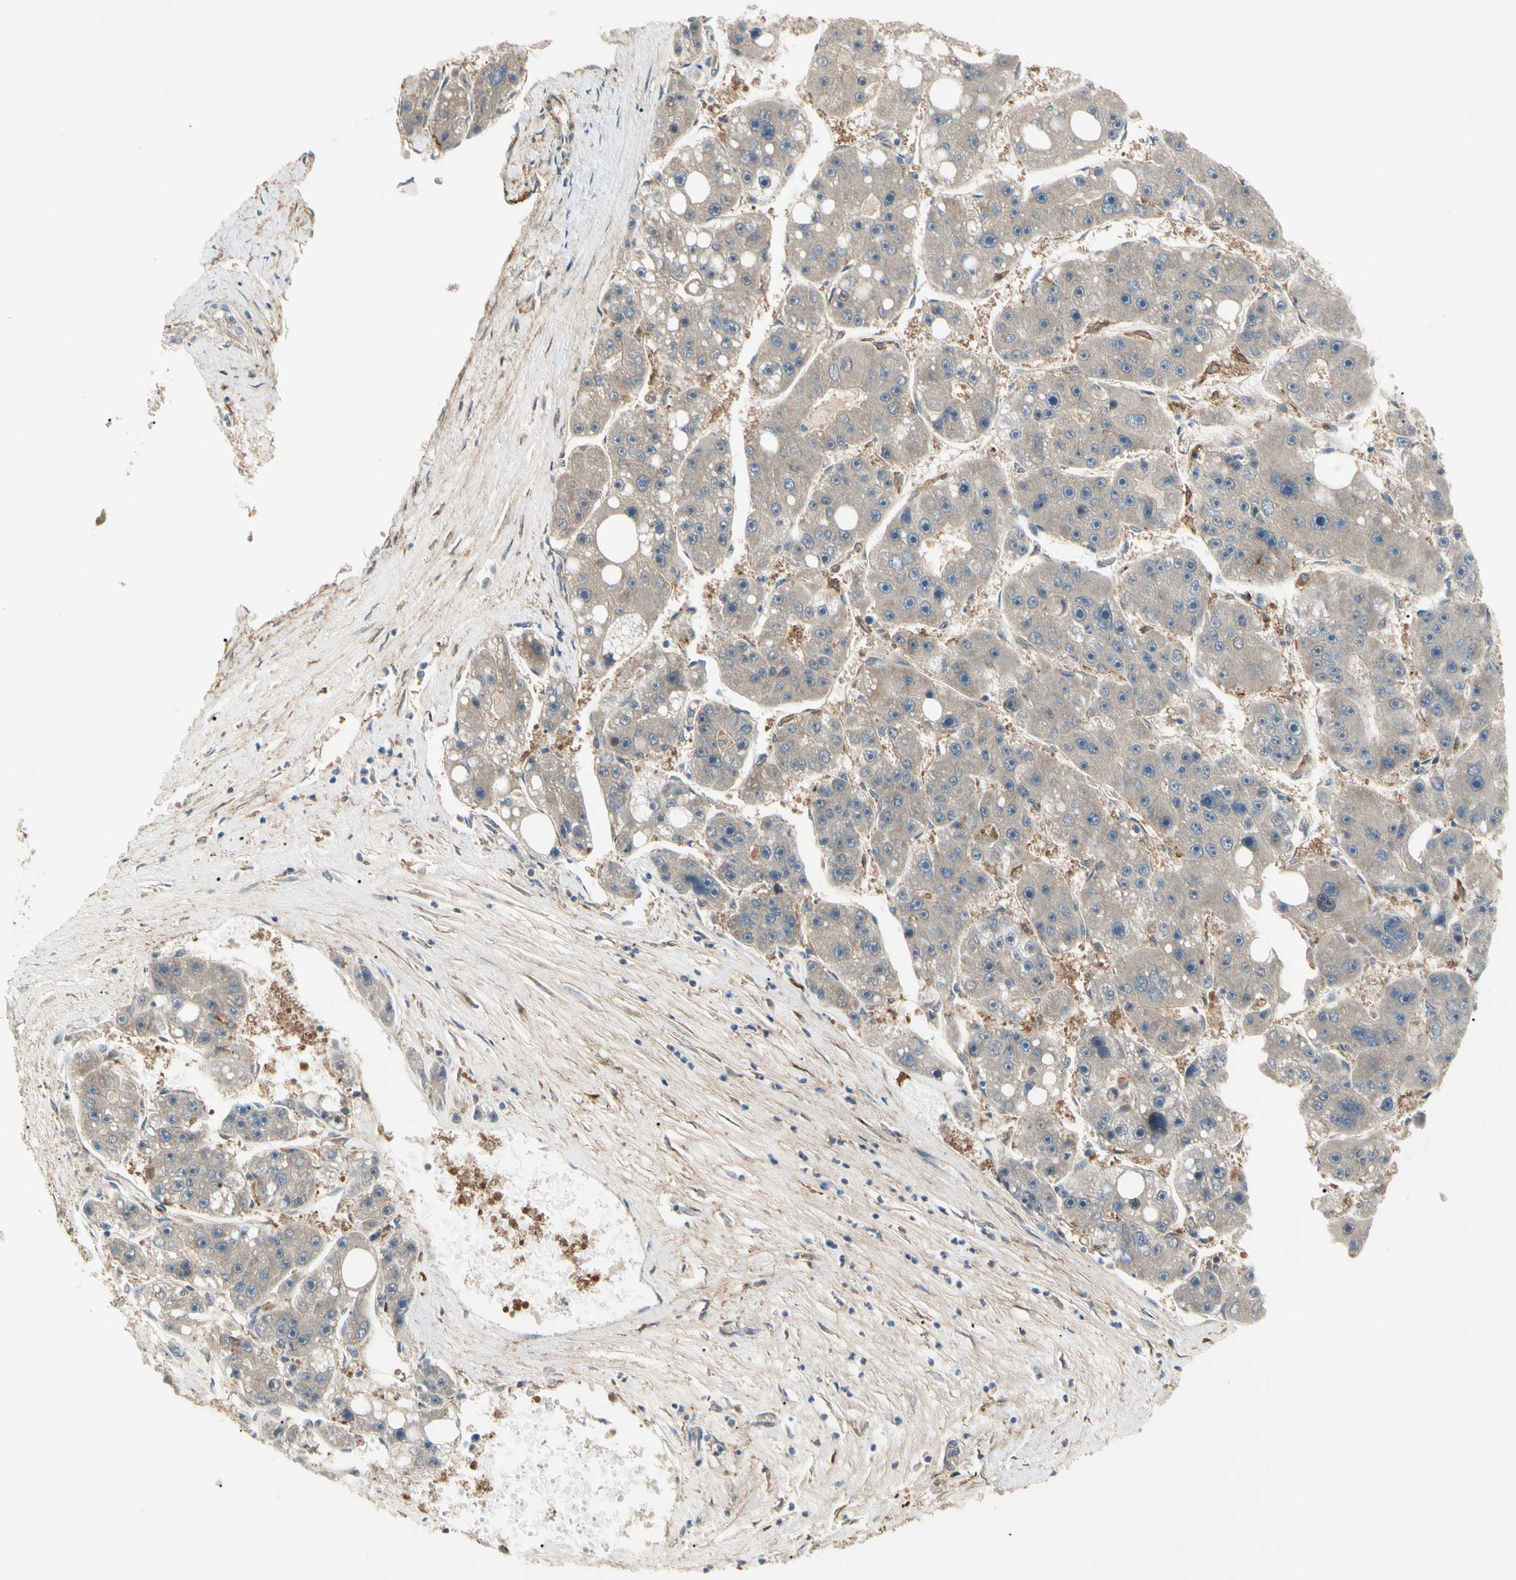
{"staining": {"intensity": "moderate", "quantity": ">75%", "location": "cytoplasmic/membranous"}, "tissue": "liver cancer", "cell_type": "Tumor cells", "image_type": "cancer", "snomed": [{"axis": "morphology", "description": "Carcinoma, Hepatocellular, NOS"}, {"axis": "topography", "description": "Liver"}], "caption": "The micrograph reveals a brown stain indicating the presence of a protein in the cytoplasmic/membranous of tumor cells in liver hepatocellular carcinoma.", "gene": "F2R", "patient": {"sex": "female", "age": 61}}